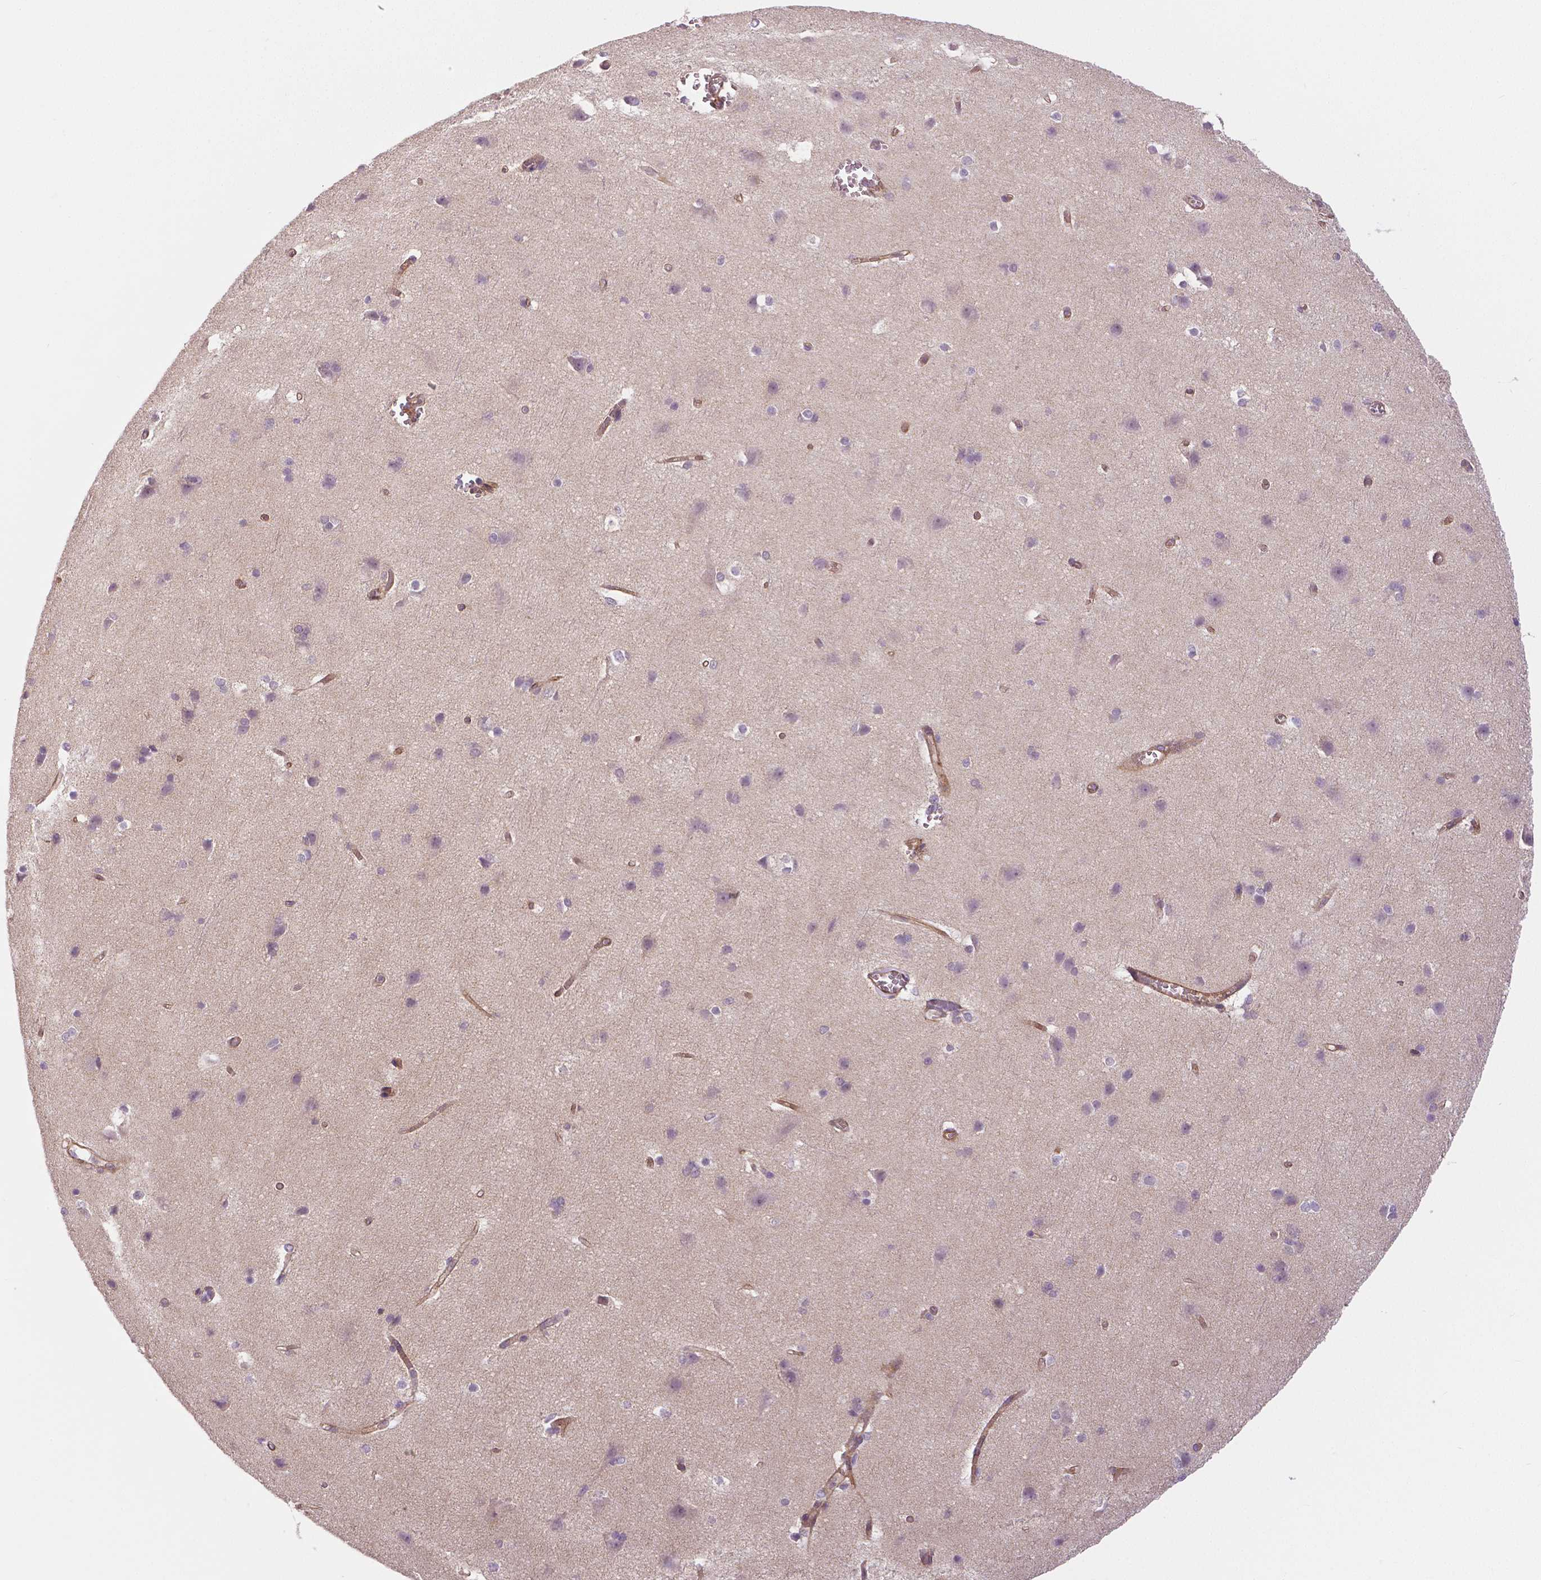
{"staining": {"intensity": "moderate", "quantity": "25%-75%", "location": "cytoplasmic/membranous"}, "tissue": "cerebral cortex", "cell_type": "Endothelial cells", "image_type": "normal", "snomed": [{"axis": "morphology", "description": "Normal tissue, NOS"}, {"axis": "topography", "description": "Cerebral cortex"}], "caption": "Brown immunohistochemical staining in normal cerebral cortex reveals moderate cytoplasmic/membranous expression in about 25%-75% of endothelial cells.", "gene": "FLT1", "patient": {"sex": "male", "age": 37}}